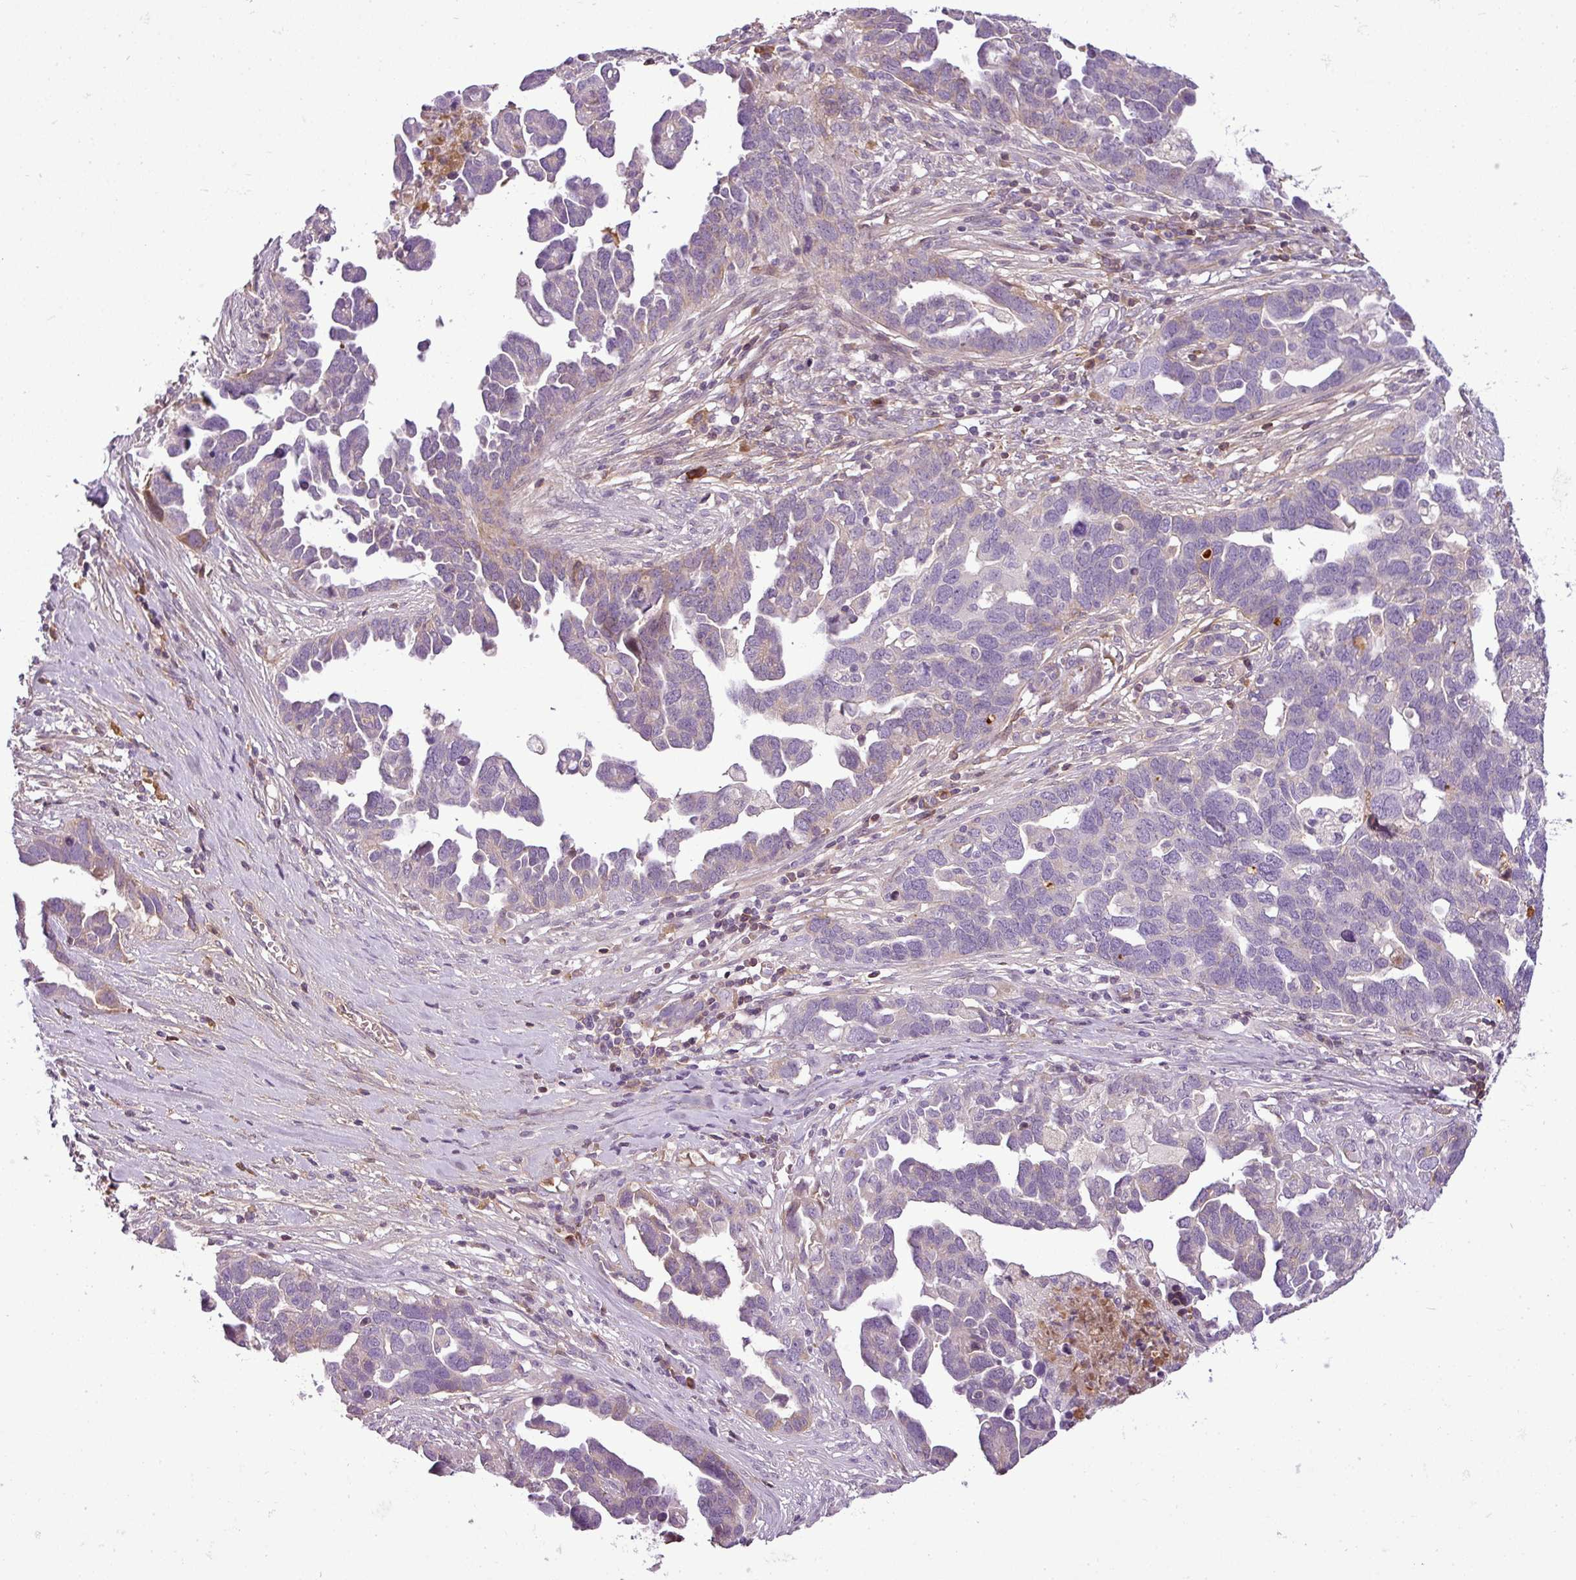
{"staining": {"intensity": "weak", "quantity": "<25%", "location": "cytoplasmic/membranous"}, "tissue": "ovarian cancer", "cell_type": "Tumor cells", "image_type": "cancer", "snomed": [{"axis": "morphology", "description": "Cystadenocarcinoma, serous, NOS"}, {"axis": "topography", "description": "Ovary"}], "caption": "Human ovarian serous cystadenocarcinoma stained for a protein using immunohistochemistry exhibits no staining in tumor cells.", "gene": "C4B", "patient": {"sex": "female", "age": 54}}